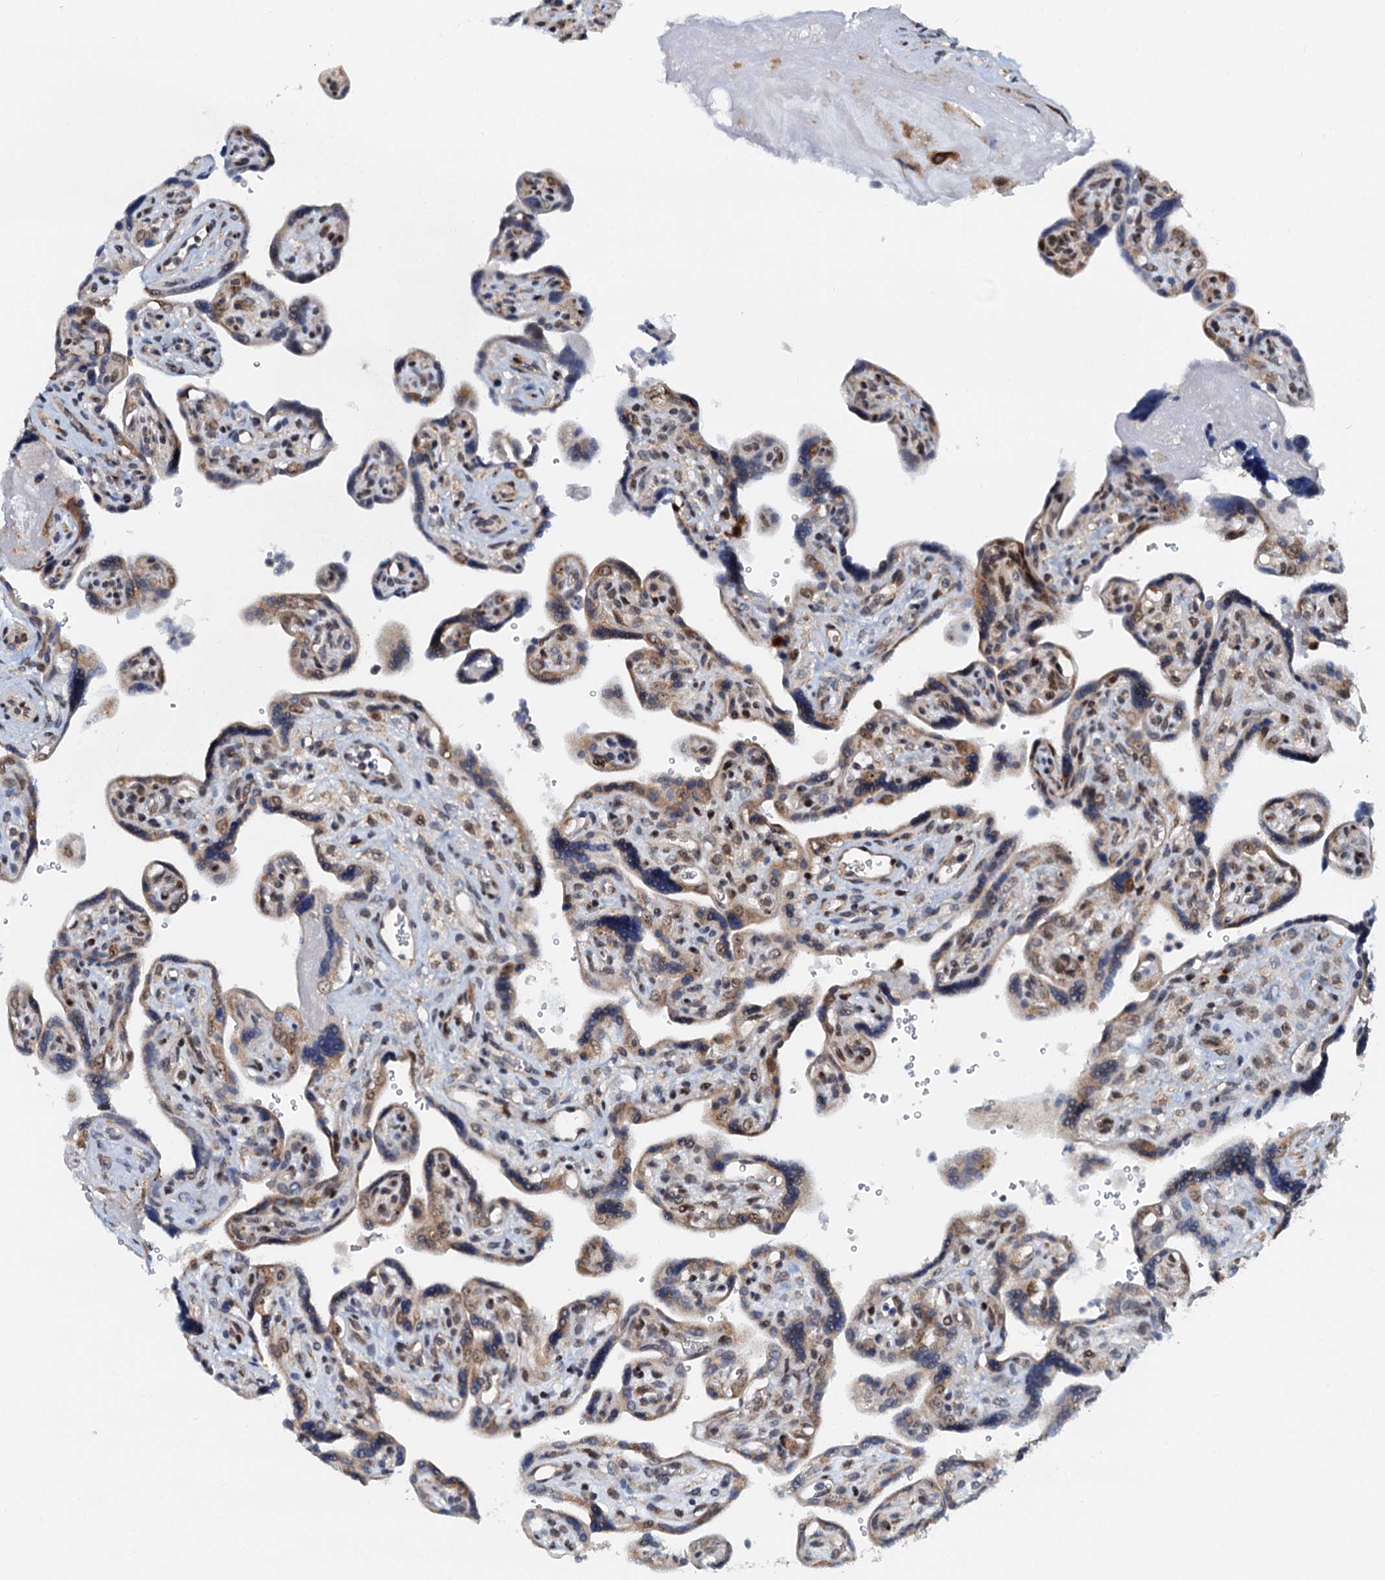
{"staining": {"intensity": "moderate", "quantity": "25%-75%", "location": "cytoplasmic/membranous"}, "tissue": "placenta", "cell_type": "Trophoblastic cells", "image_type": "normal", "snomed": [{"axis": "morphology", "description": "Normal tissue, NOS"}, {"axis": "topography", "description": "Placenta"}], "caption": "Immunohistochemistry of unremarkable human placenta displays medium levels of moderate cytoplasmic/membranous positivity in approximately 25%-75% of trophoblastic cells. The protein of interest is shown in brown color, while the nuclei are stained blue.", "gene": "DNAJC21", "patient": {"sex": "female", "age": 39}}